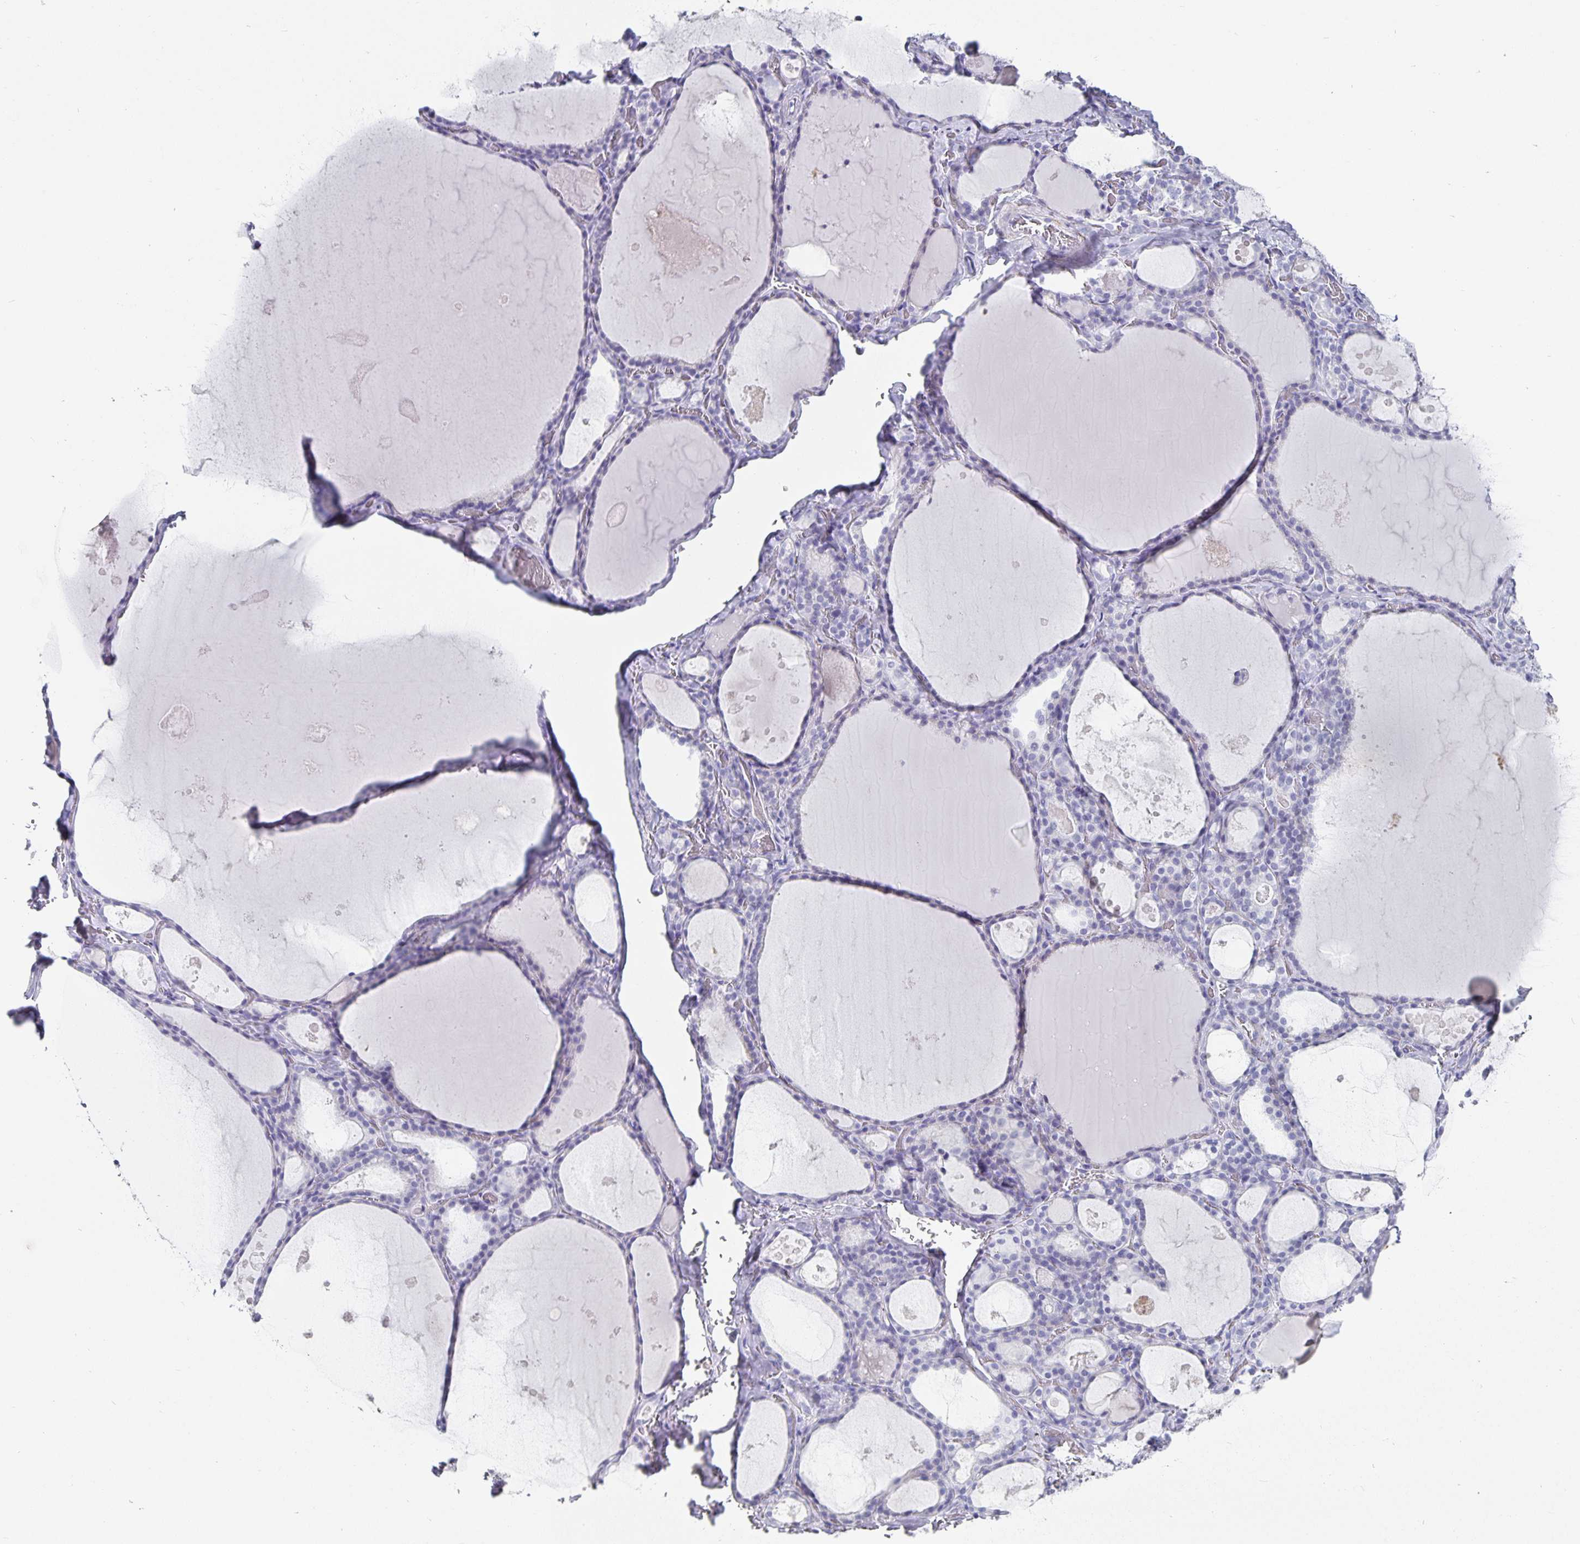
{"staining": {"intensity": "negative", "quantity": "none", "location": "none"}, "tissue": "thyroid gland", "cell_type": "Glandular cells", "image_type": "normal", "snomed": [{"axis": "morphology", "description": "Normal tissue, NOS"}, {"axis": "topography", "description": "Thyroid gland"}], "caption": "There is no significant positivity in glandular cells of thyroid gland. (DAB immunohistochemistry with hematoxylin counter stain).", "gene": "CHGA", "patient": {"sex": "male", "age": 56}}